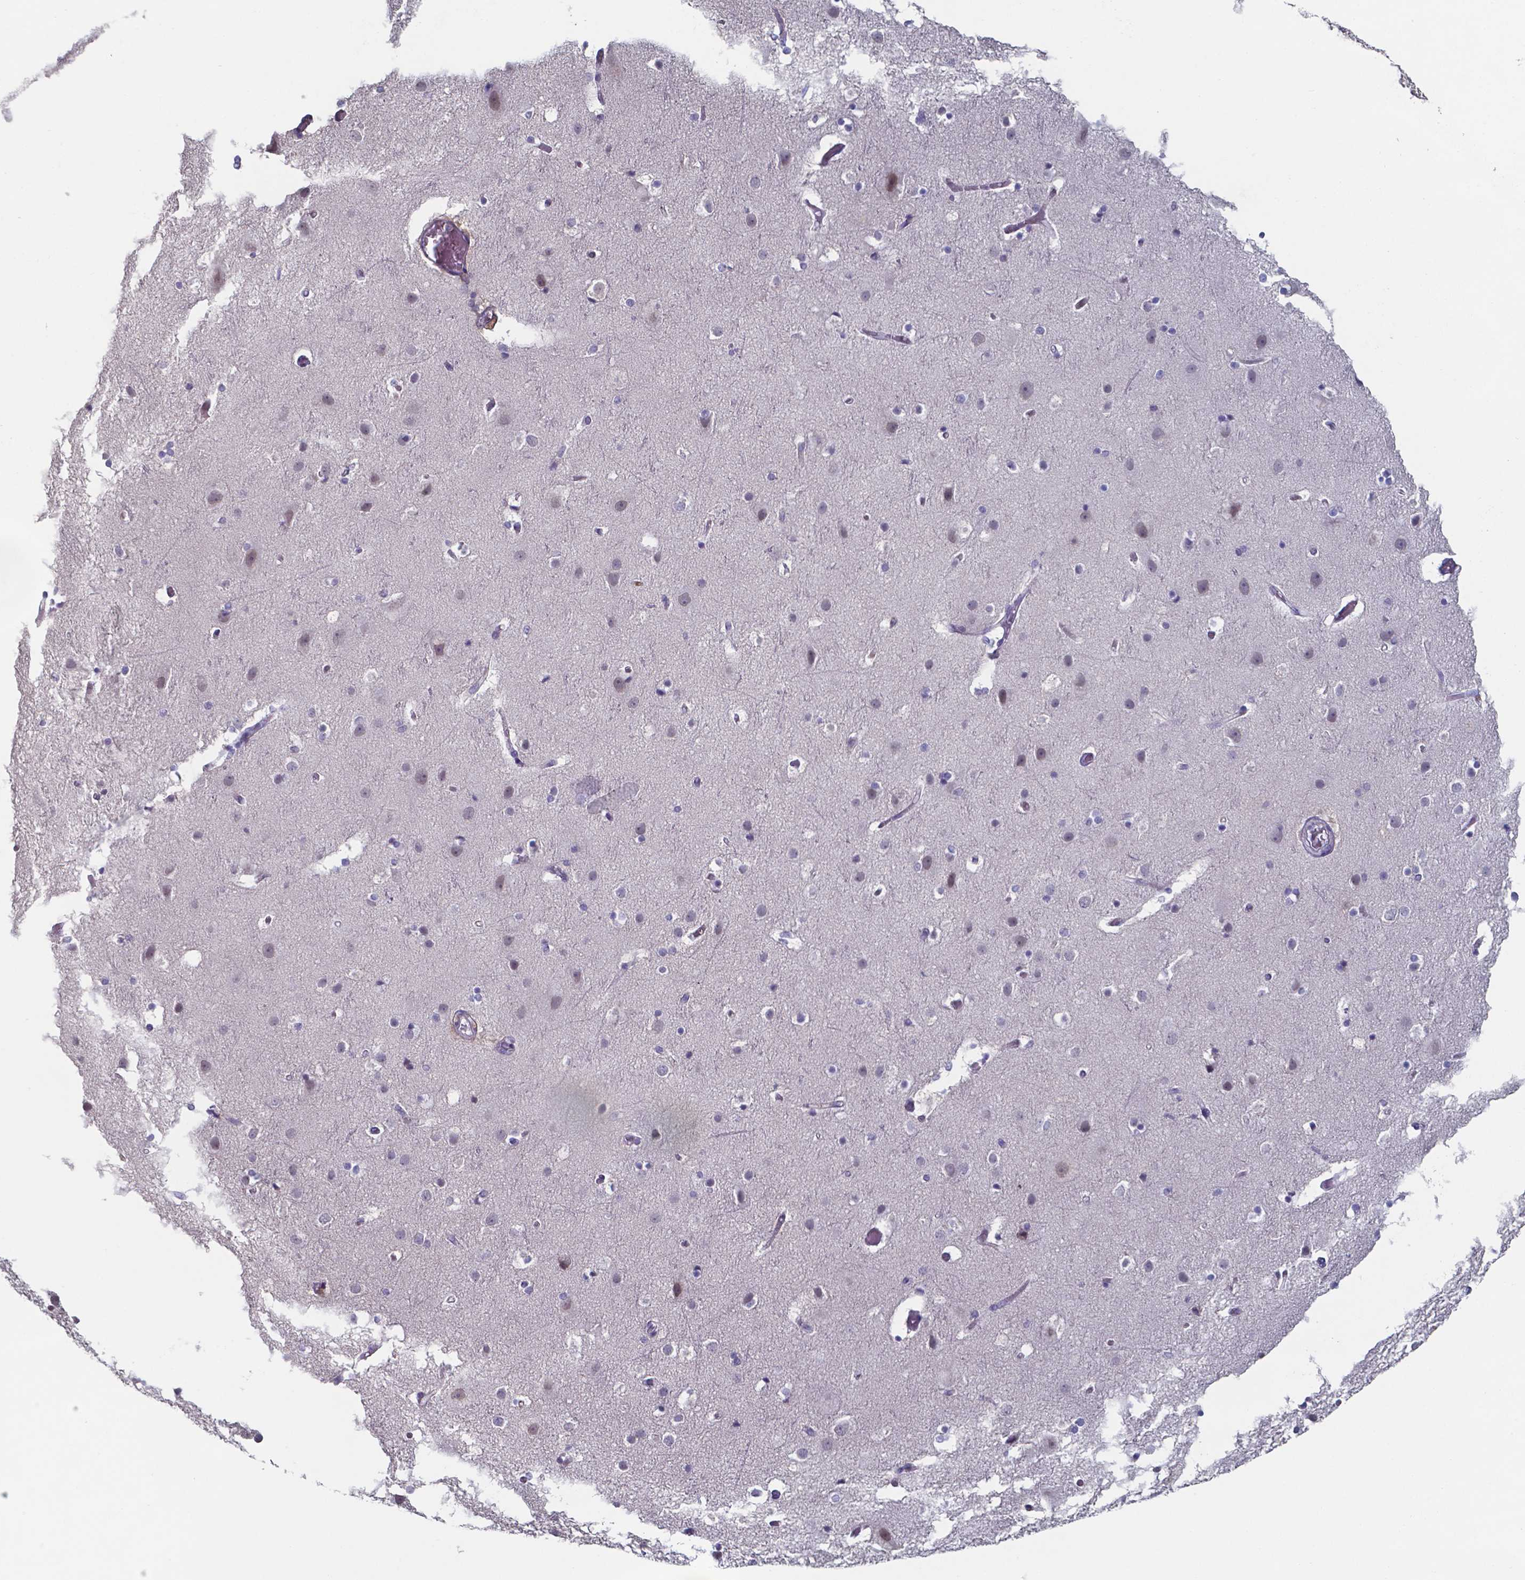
{"staining": {"intensity": "moderate", "quantity": "<25%", "location": "cytoplasmic/membranous"}, "tissue": "cerebral cortex", "cell_type": "Endothelial cells", "image_type": "normal", "snomed": [{"axis": "morphology", "description": "Normal tissue, NOS"}, {"axis": "topography", "description": "Cerebral cortex"}], "caption": "The immunohistochemical stain labels moderate cytoplasmic/membranous positivity in endothelial cells of unremarkable cerebral cortex. The protein is stained brown, and the nuclei are stained in blue (DAB IHC with brightfield microscopy, high magnification).", "gene": "BTBD17", "patient": {"sex": "female", "age": 52}}